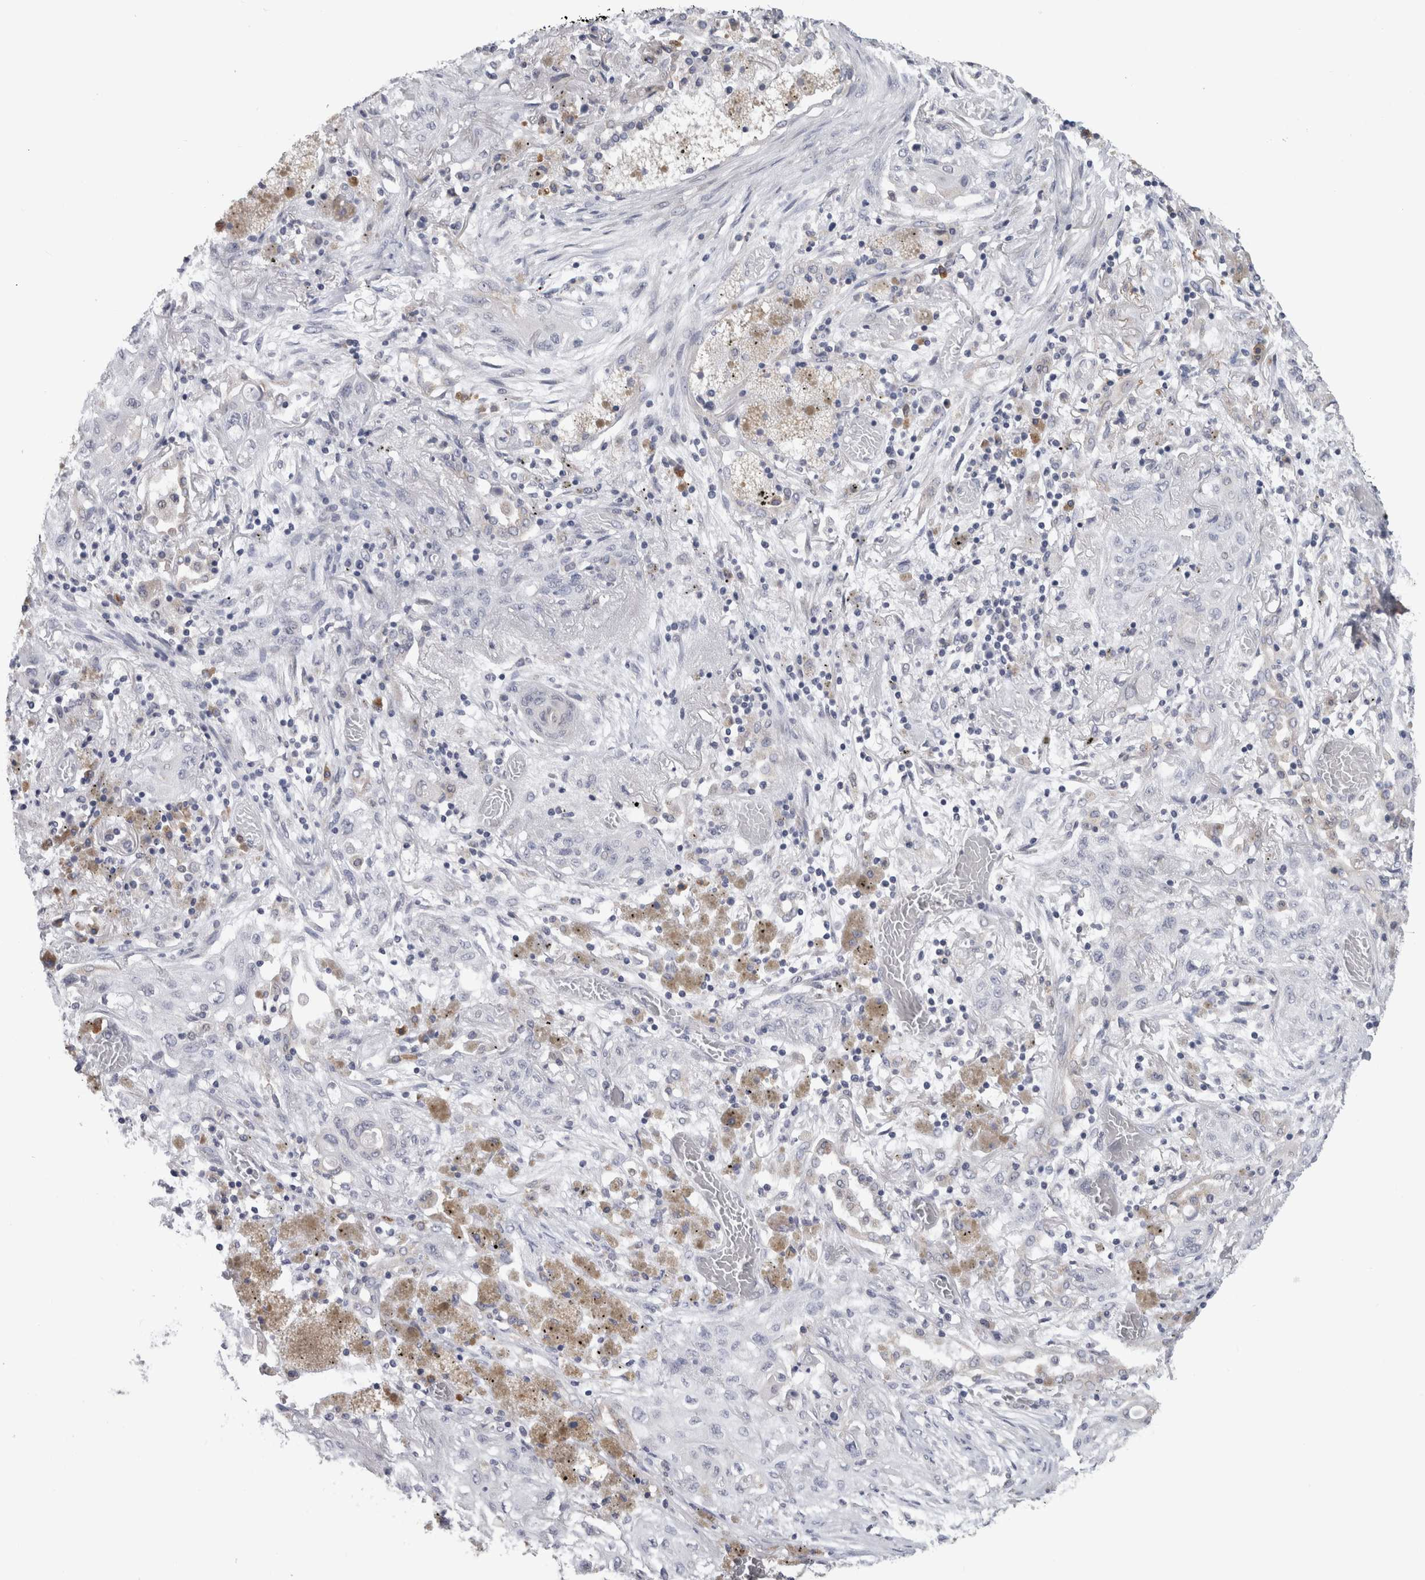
{"staining": {"intensity": "negative", "quantity": "none", "location": "none"}, "tissue": "lung cancer", "cell_type": "Tumor cells", "image_type": "cancer", "snomed": [{"axis": "morphology", "description": "Squamous cell carcinoma, NOS"}, {"axis": "topography", "description": "Lung"}], "caption": "IHC image of neoplastic tissue: squamous cell carcinoma (lung) stained with DAB (3,3'-diaminobenzidine) demonstrates no significant protein expression in tumor cells.", "gene": "TMEM242", "patient": {"sex": "female", "age": 47}}